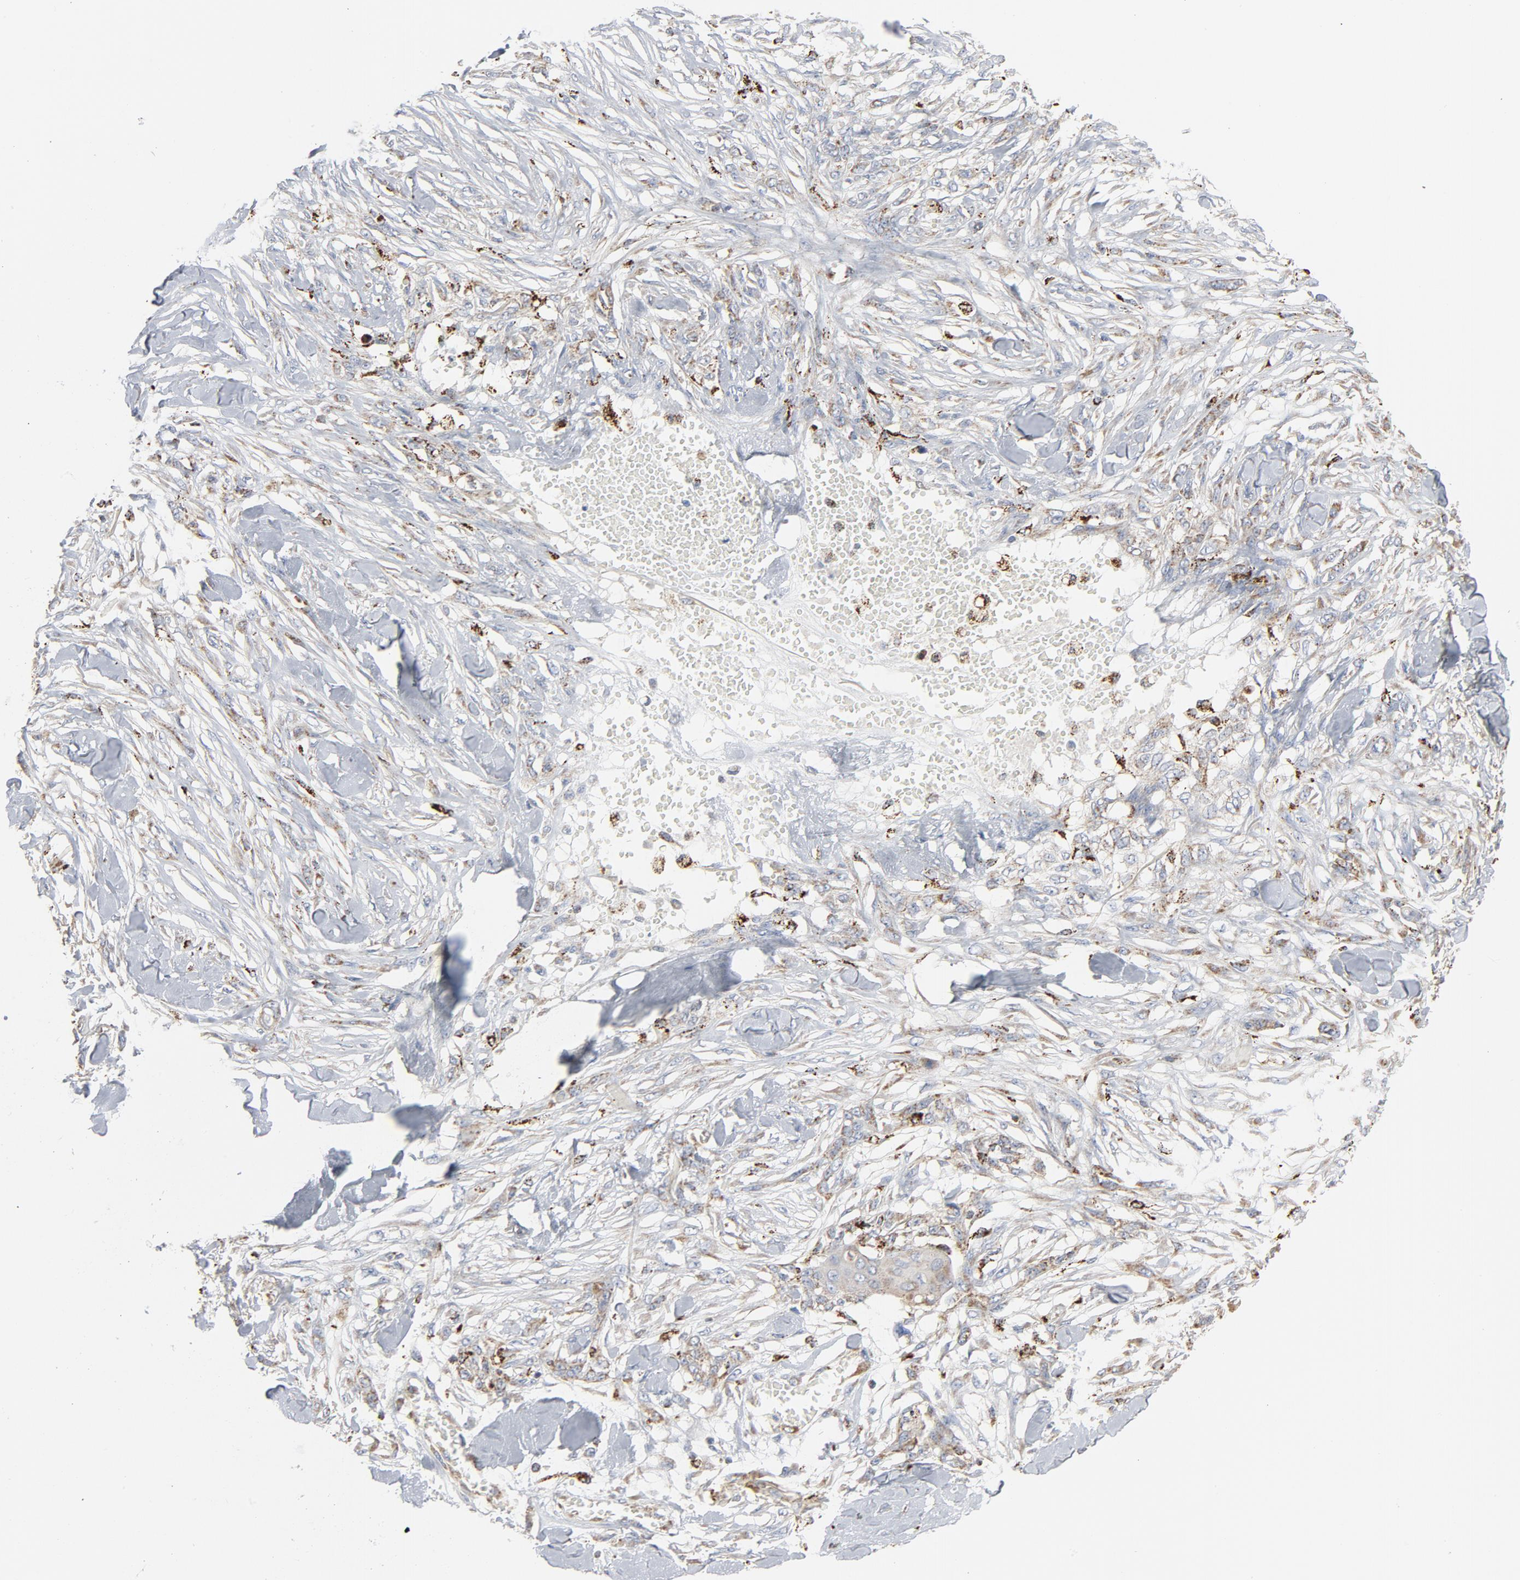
{"staining": {"intensity": "weak", "quantity": "<25%", "location": "cytoplasmic/membranous"}, "tissue": "skin cancer", "cell_type": "Tumor cells", "image_type": "cancer", "snomed": [{"axis": "morphology", "description": "Normal tissue, NOS"}, {"axis": "morphology", "description": "Squamous cell carcinoma, NOS"}, {"axis": "topography", "description": "Skin"}], "caption": "Tumor cells show no significant staining in skin squamous cell carcinoma. The staining was performed using DAB to visualize the protein expression in brown, while the nuclei were stained in blue with hematoxylin (Magnification: 20x).", "gene": "SETD3", "patient": {"sex": "female", "age": 59}}